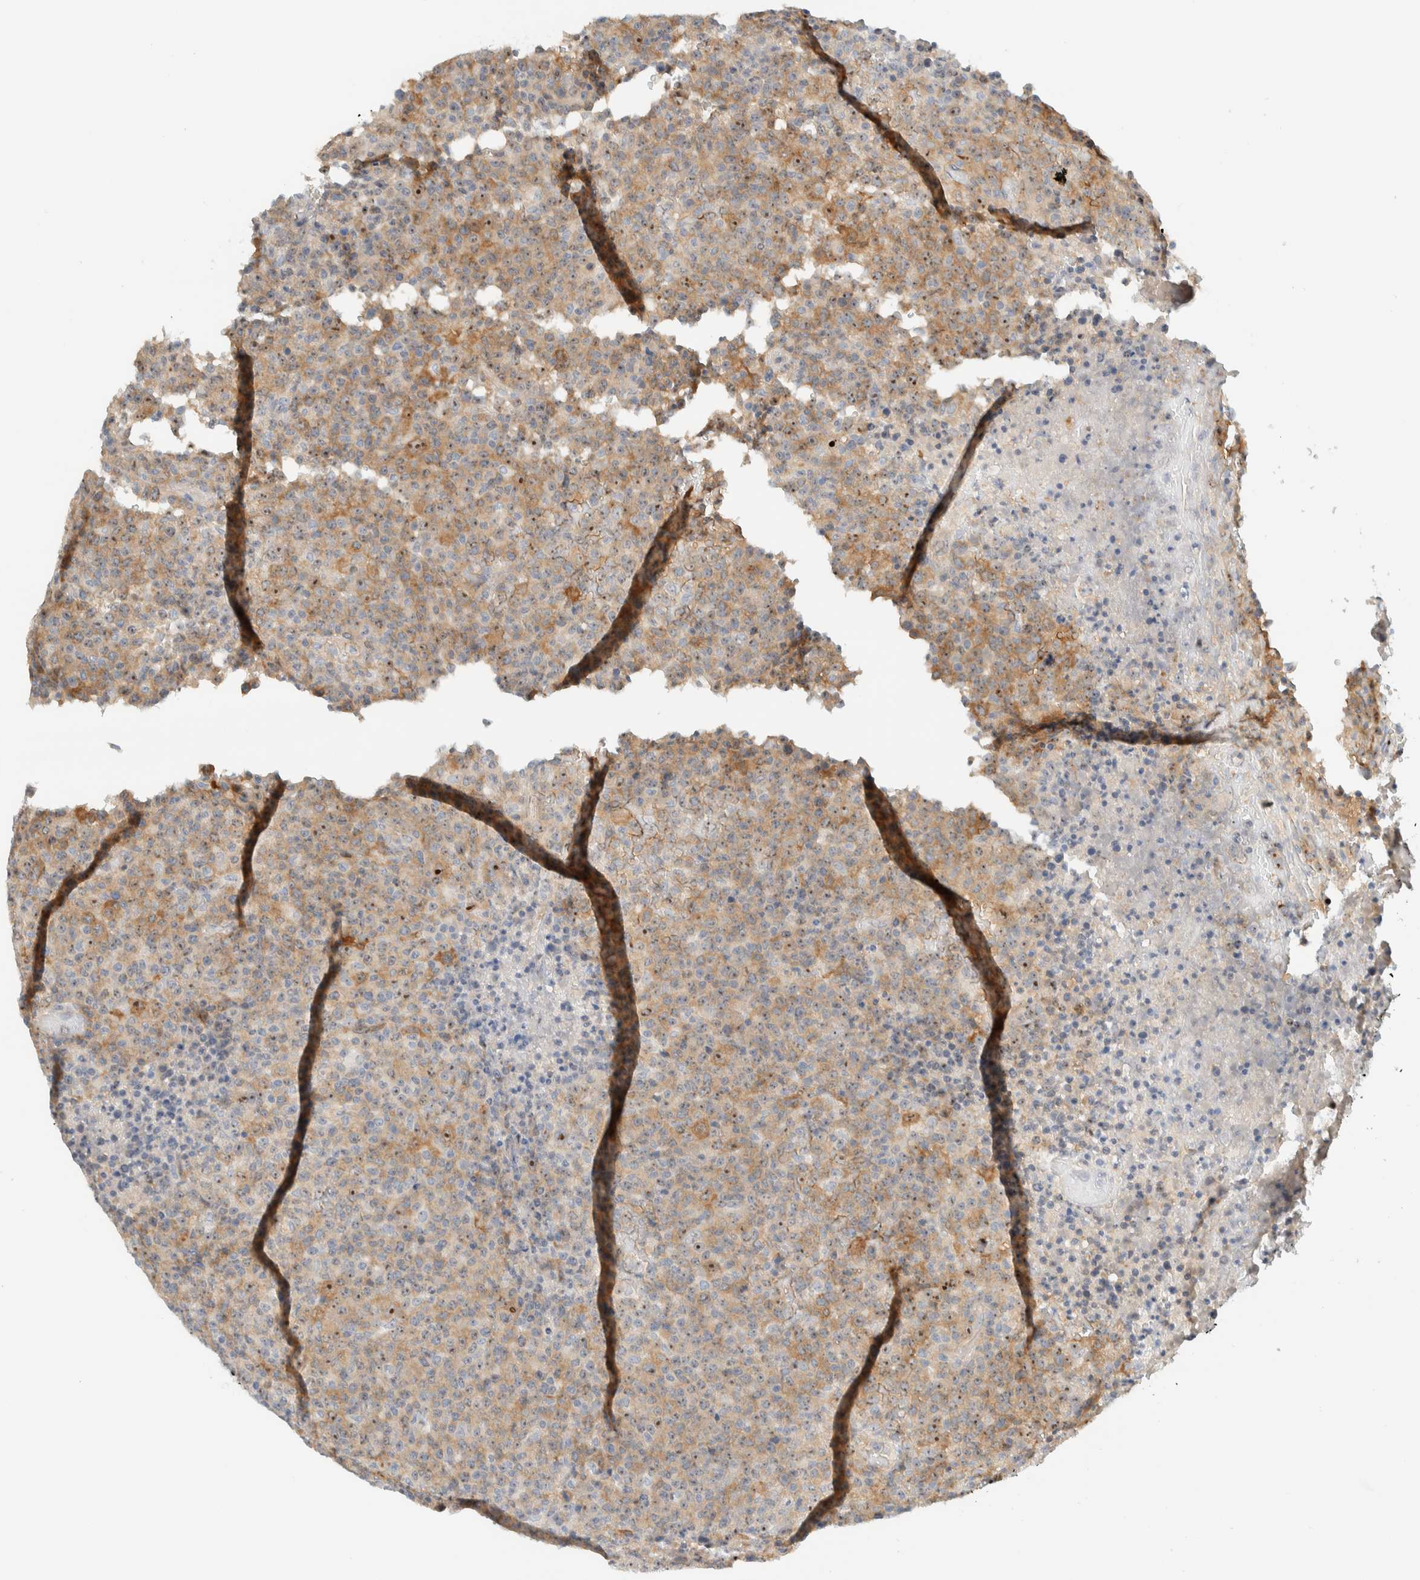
{"staining": {"intensity": "moderate", "quantity": "25%-75%", "location": "cytoplasmic/membranous,nuclear"}, "tissue": "lymphoma", "cell_type": "Tumor cells", "image_type": "cancer", "snomed": [{"axis": "morphology", "description": "Malignant lymphoma, non-Hodgkin's type, High grade"}, {"axis": "topography", "description": "Lymph node"}], "caption": "The histopathology image demonstrates immunohistochemical staining of high-grade malignant lymphoma, non-Hodgkin's type. There is moderate cytoplasmic/membranous and nuclear positivity is seen in approximately 25%-75% of tumor cells.", "gene": "NDE1", "patient": {"sex": "male", "age": 13}}